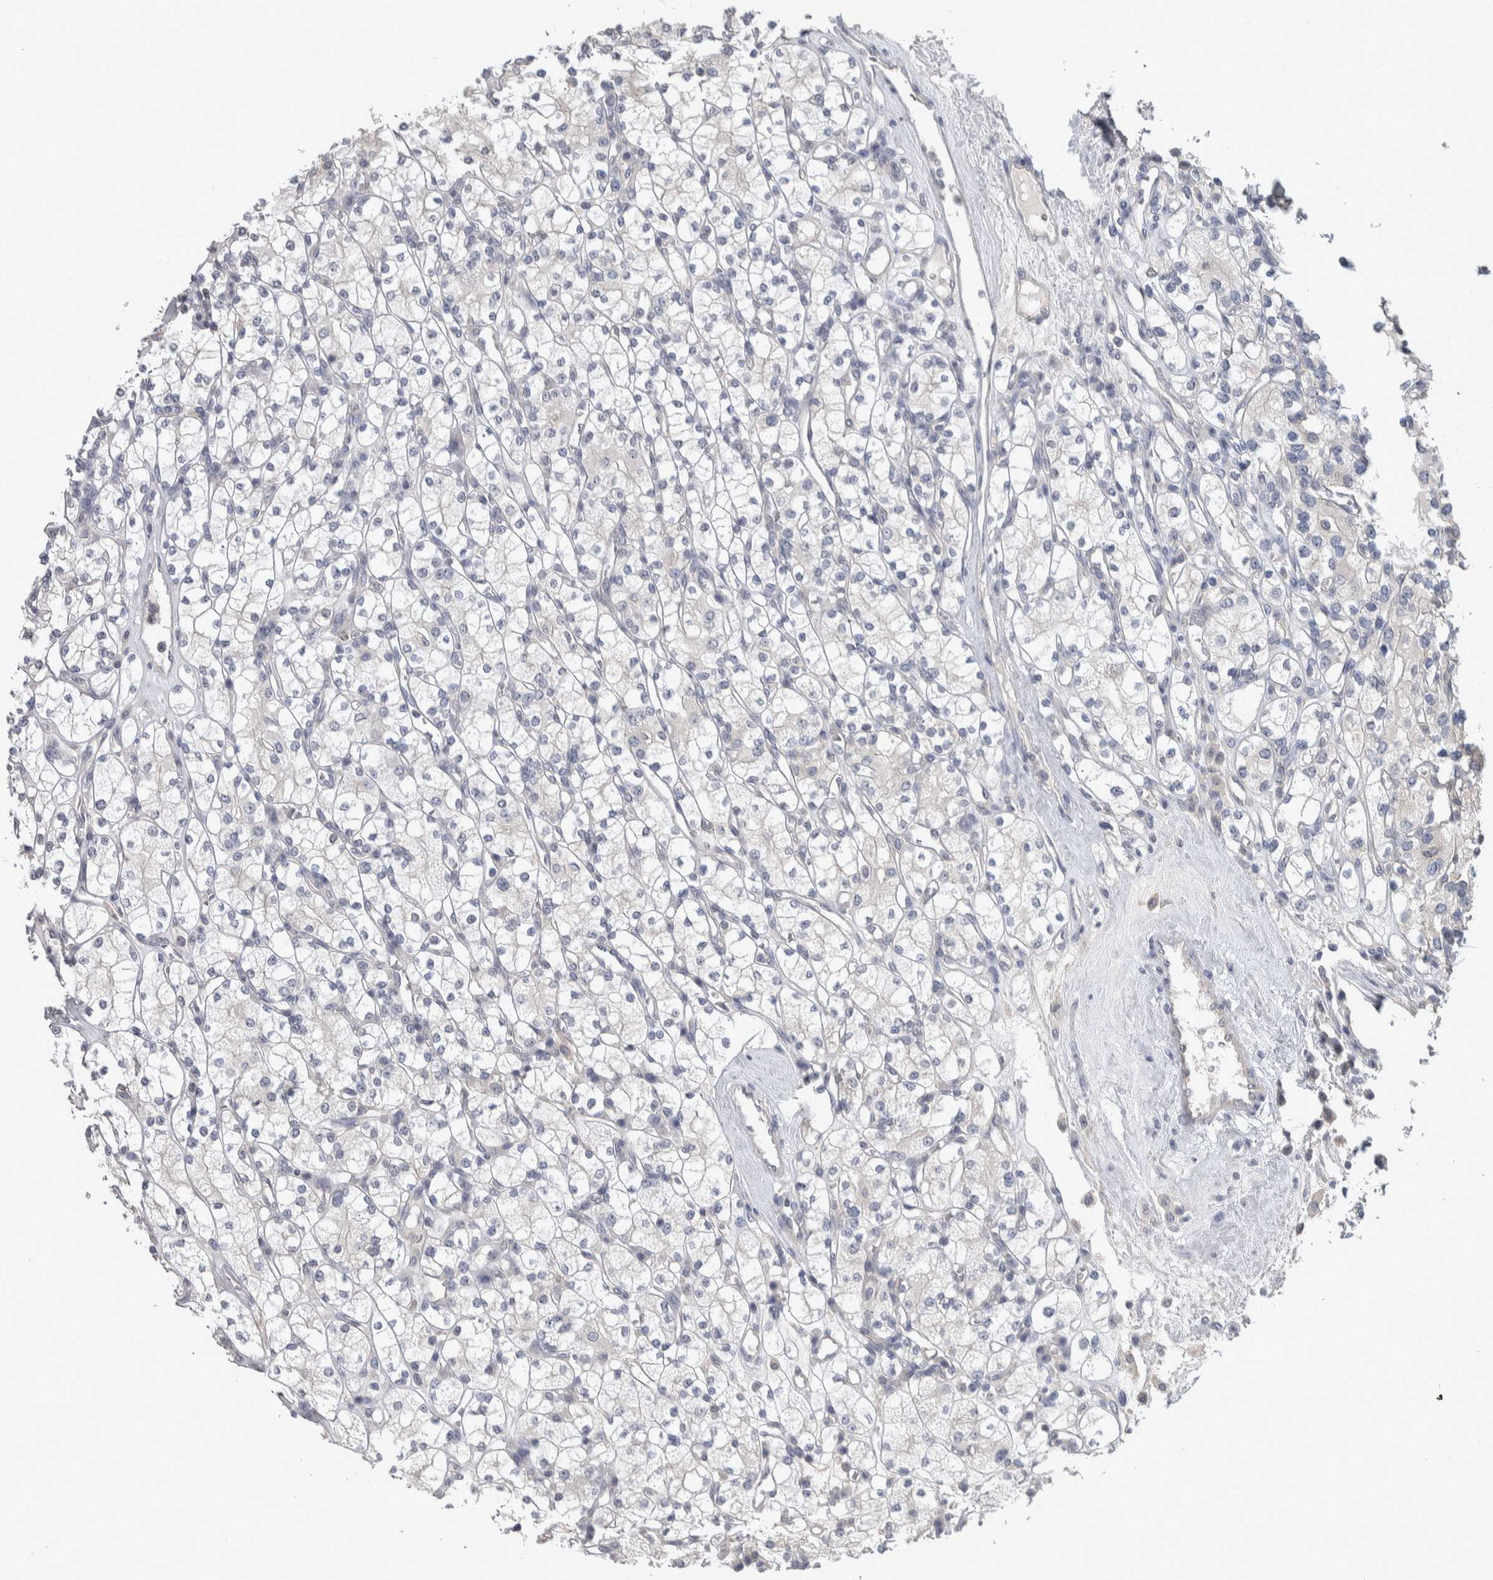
{"staining": {"intensity": "negative", "quantity": "none", "location": "none"}, "tissue": "renal cancer", "cell_type": "Tumor cells", "image_type": "cancer", "snomed": [{"axis": "morphology", "description": "Adenocarcinoma, NOS"}, {"axis": "topography", "description": "Kidney"}], "caption": "Immunohistochemistry of human renal cancer (adenocarcinoma) shows no positivity in tumor cells.", "gene": "NFKB2", "patient": {"sex": "male", "age": 77}}